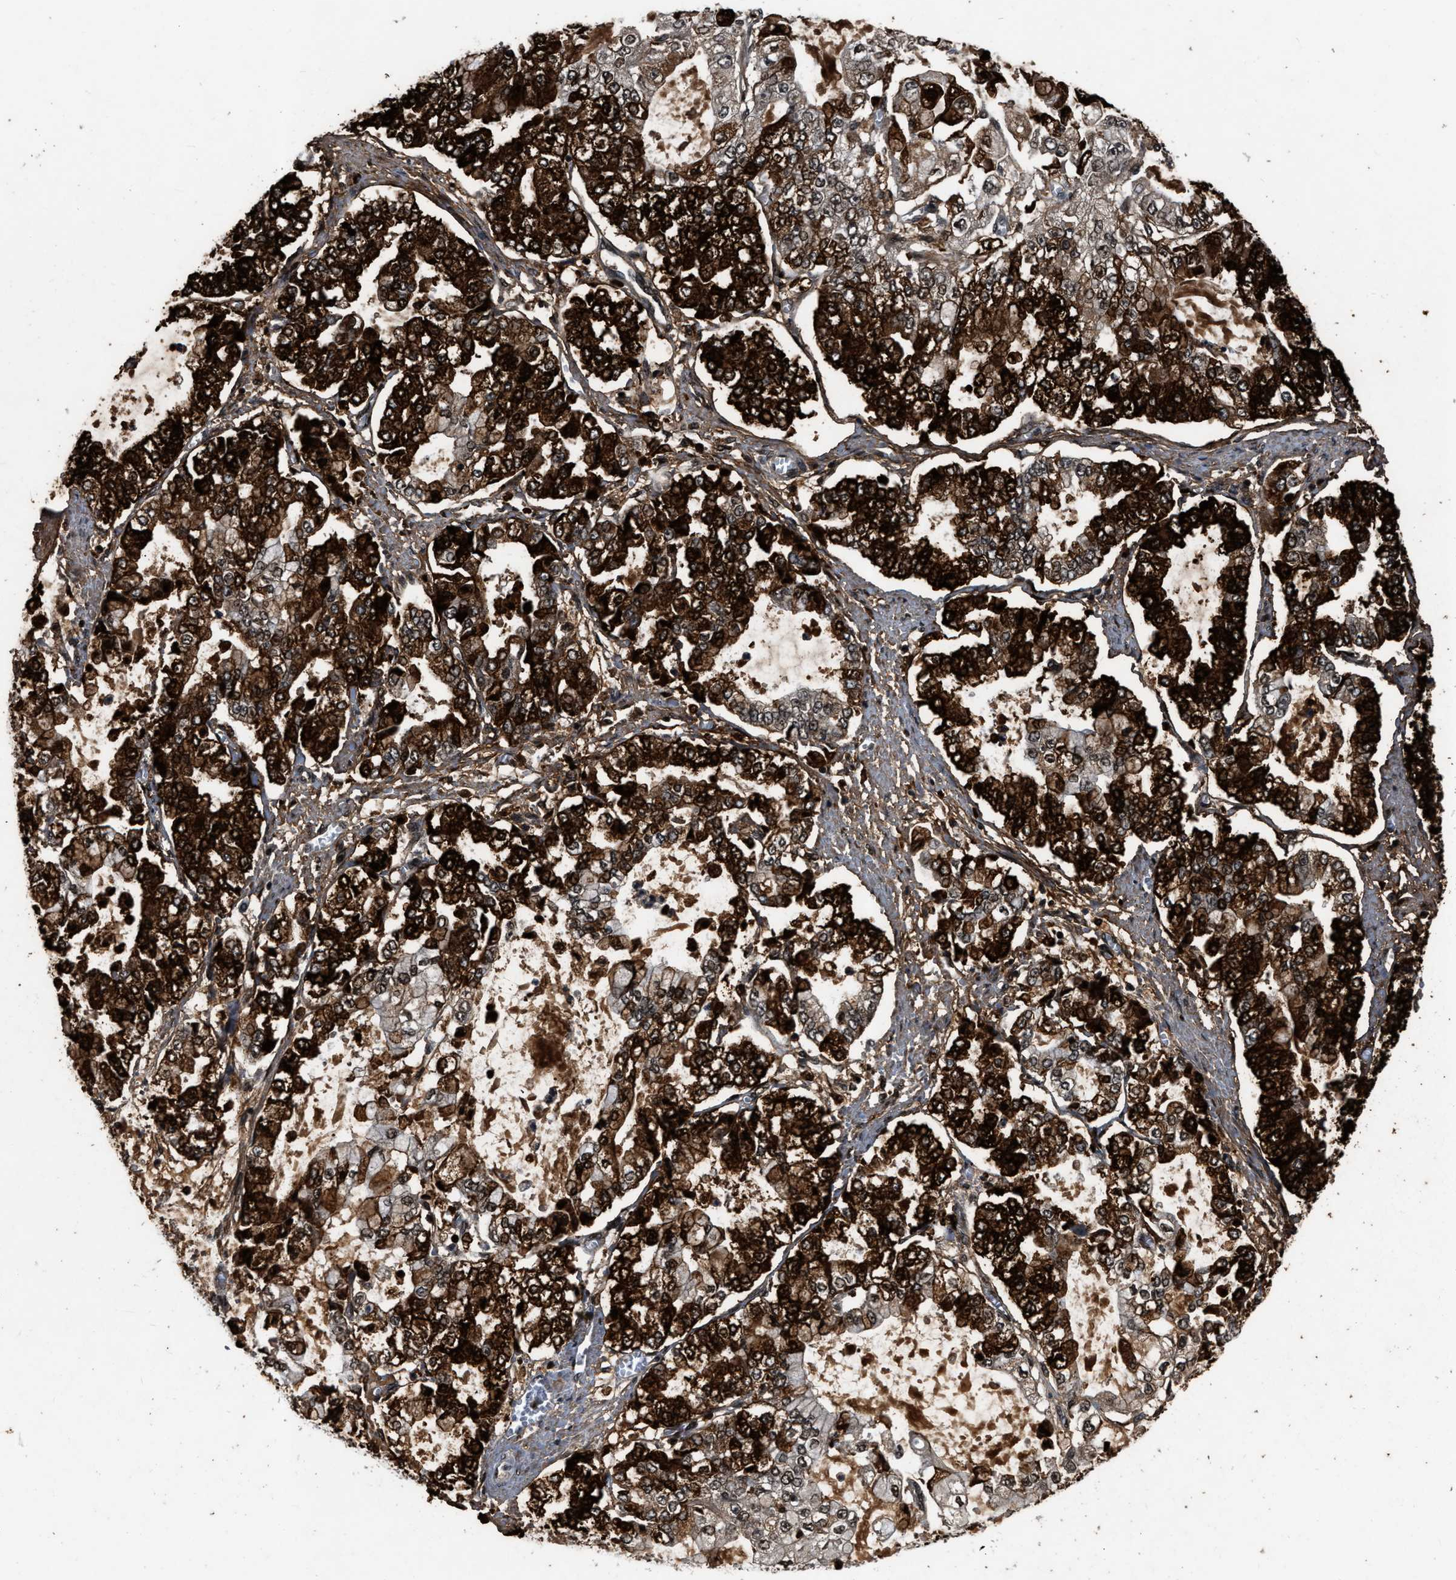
{"staining": {"intensity": "strong", "quantity": ">75%", "location": "cytoplasmic/membranous,nuclear"}, "tissue": "stomach cancer", "cell_type": "Tumor cells", "image_type": "cancer", "snomed": [{"axis": "morphology", "description": "Adenocarcinoma, NOS"}, {"axis": "topography", "description": "Stomach"}], "caption": "High-magnification brightfield microscopy of stomach adenocarcinoma stained with DAB (3,3'-diaminobenzidine) (brown) and counterstained with hematoxylin (blue). tumor cells exhibit strong cytoplasmic/membranous and nuclear positivity is present in approximately>75% of cells. (Brightfield microscopy of DAB IHC at high magnification).", "gene": "SMARCB1", "patient": {"sex": "male", "age": 76}}